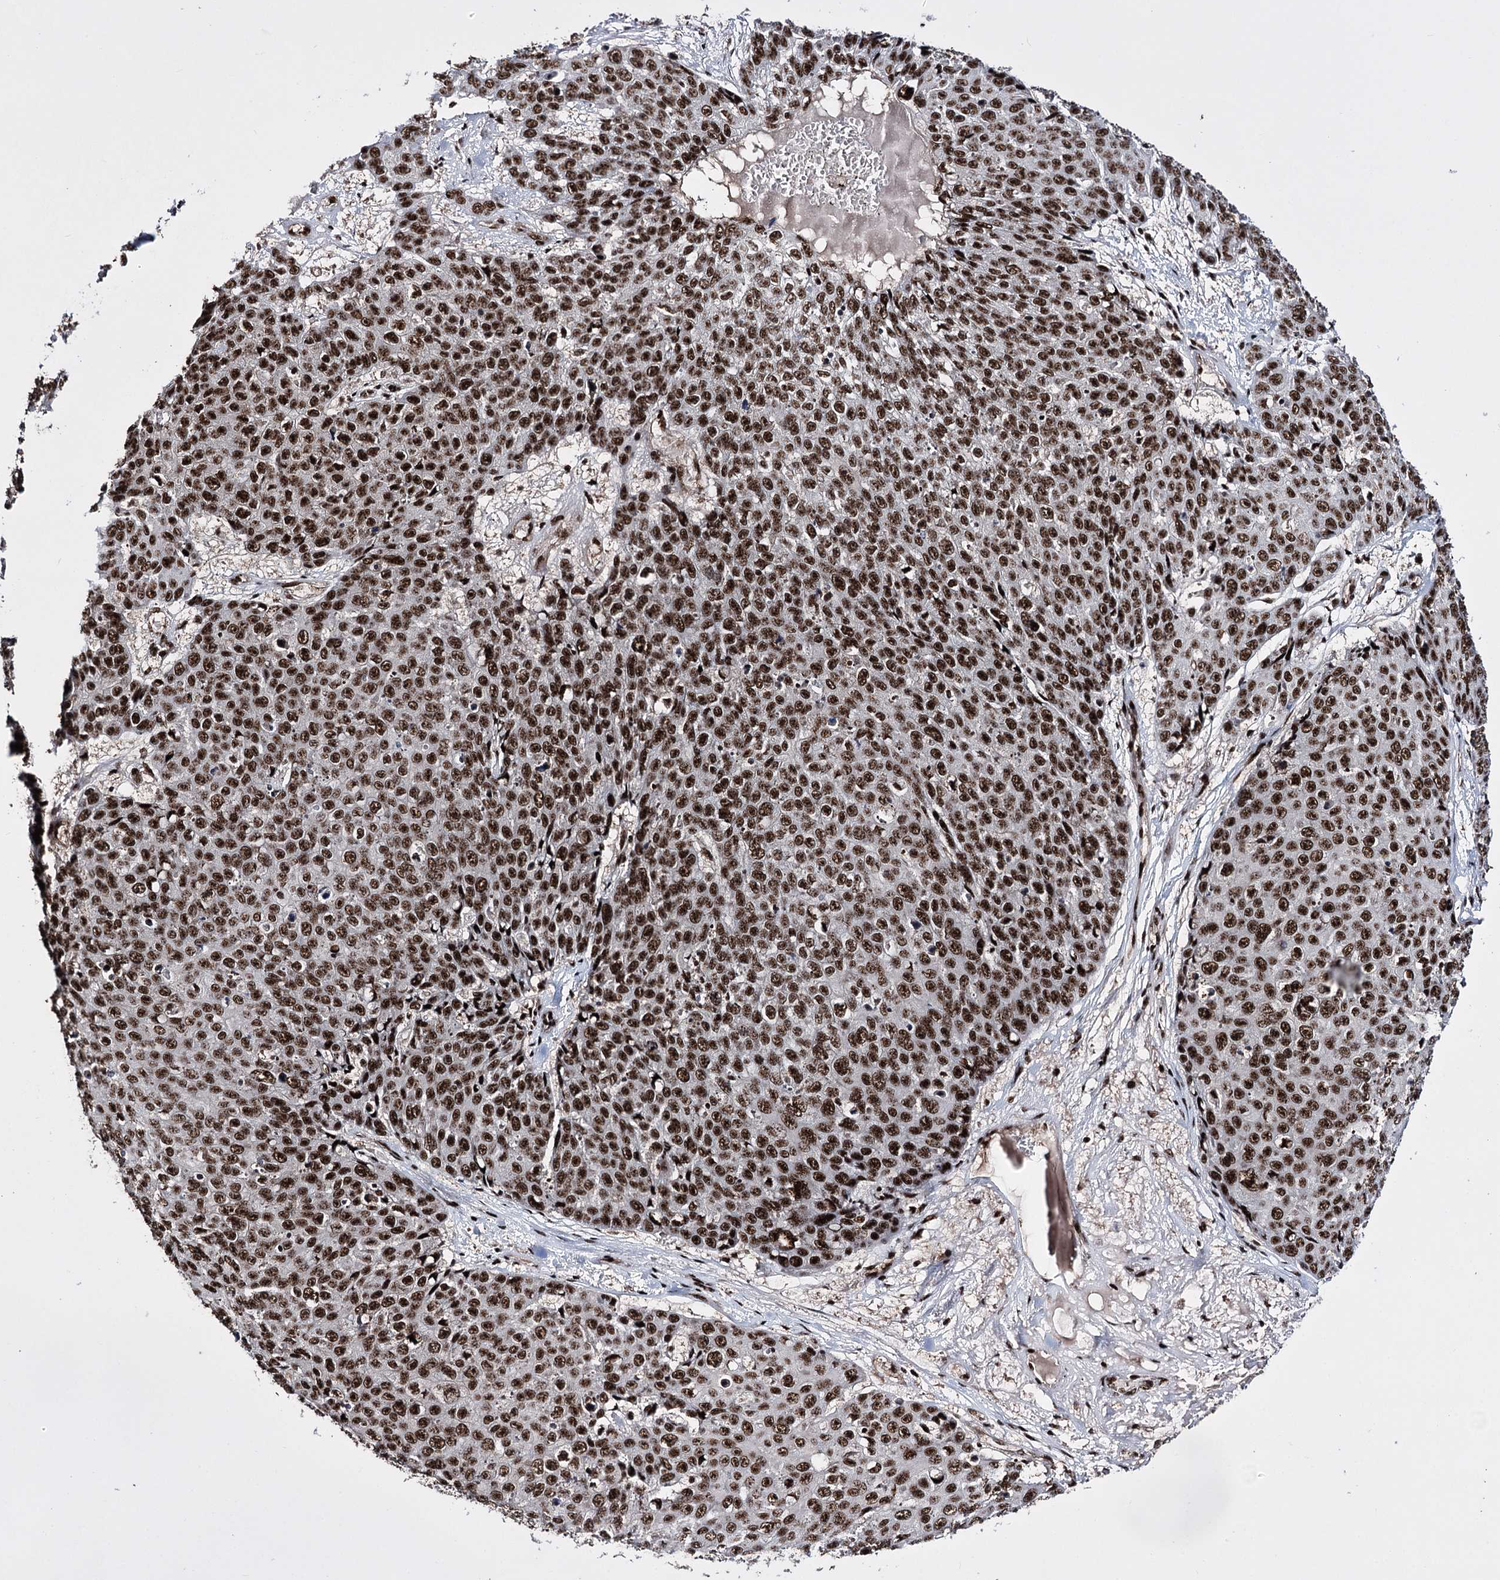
{"staining": {"intensity": "strong", "quantity": ">75%", "location": "nuclear"}, "tissue": "skin cancer", "cell_type": "Tumor cells", "image_type": "cancer", "snomed": [{"axis": "morphology", "description": "Squamous cell carcinoma, NOS"}, {"axis": "topography", "description": "Skin"}], "caption": "An image of human skin squamous cell carcinoma stained for a protein exhibits strong nuclear brown staining in tumor cells.", "gene": "PRPF40A", "patient": {"sex": "male", "age": 71}}